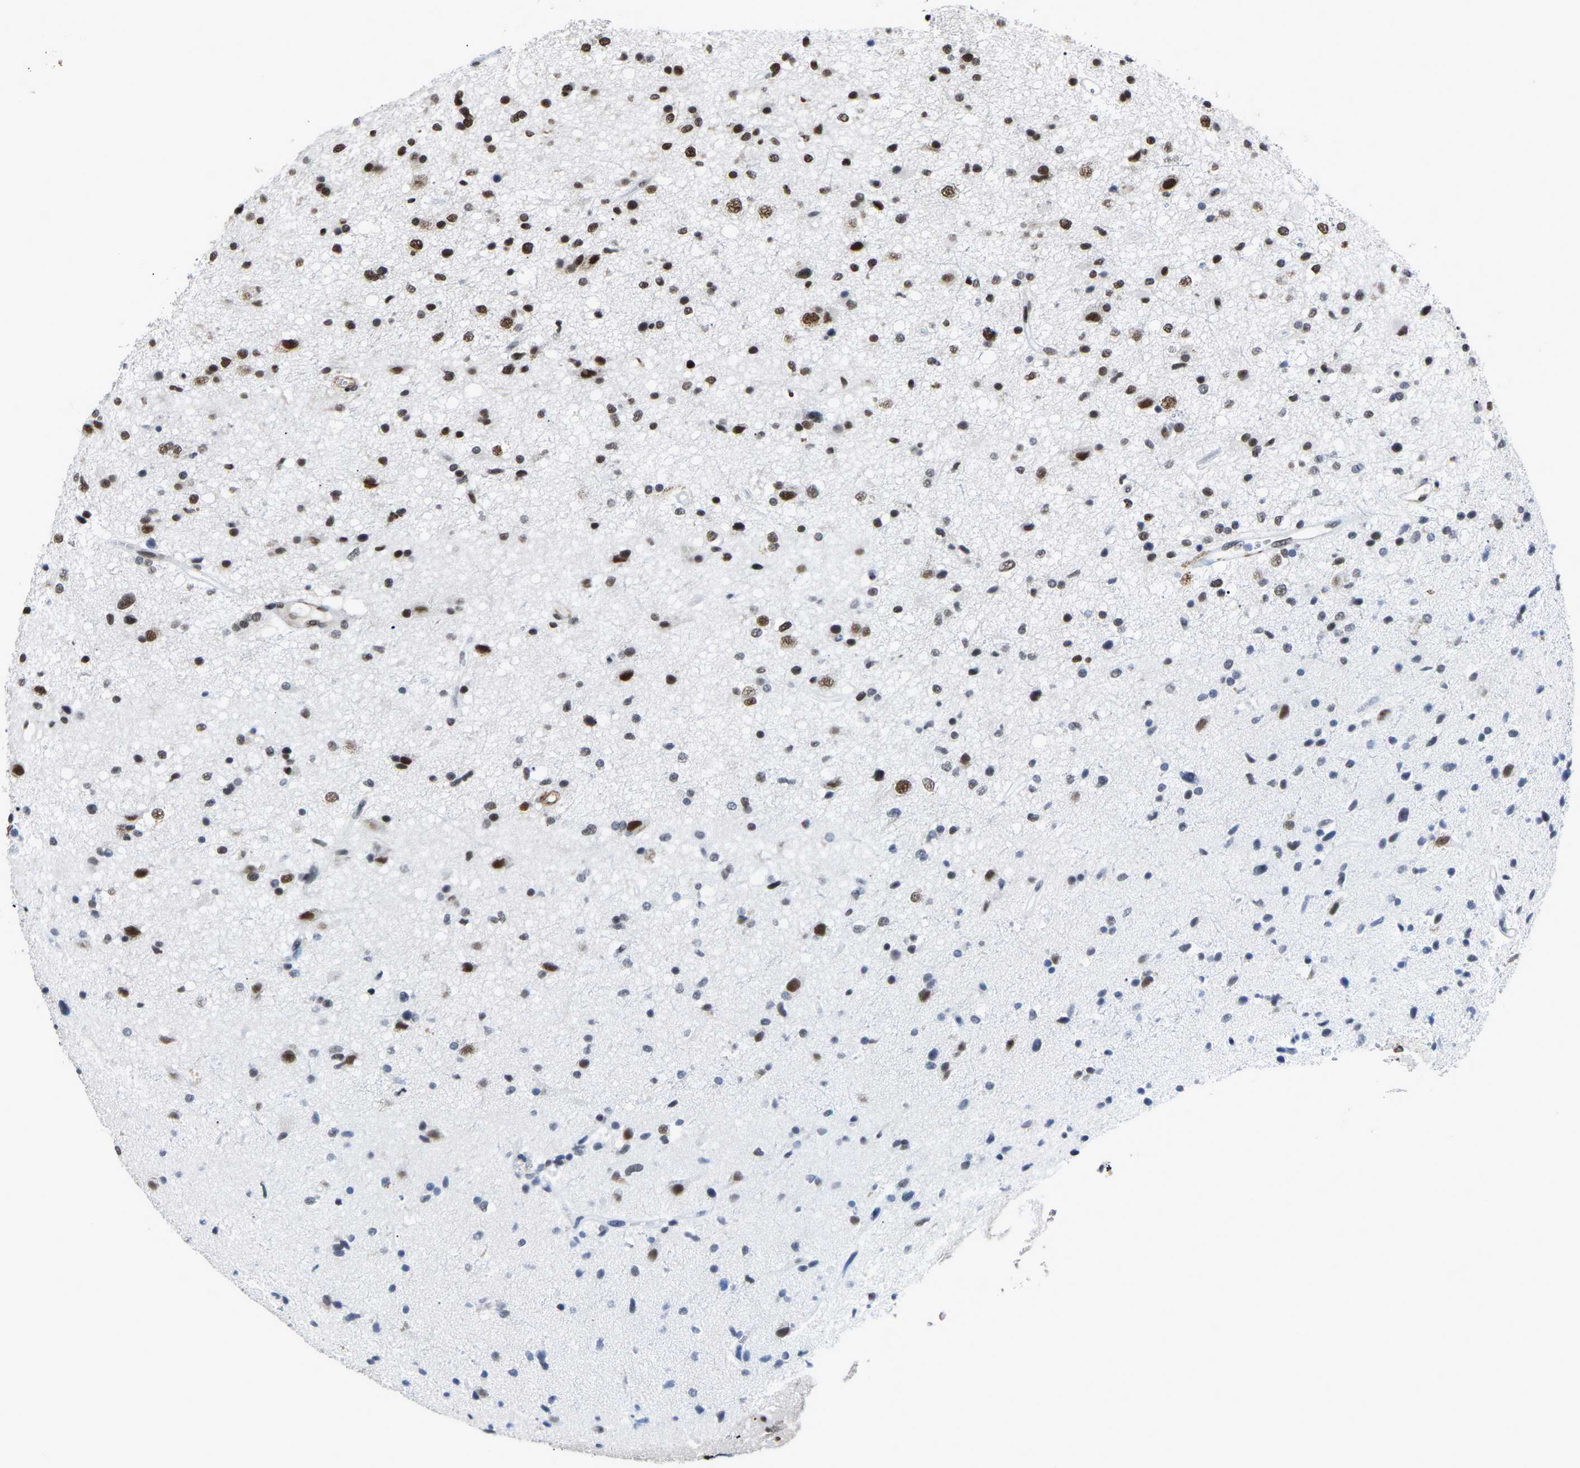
{"staining": {"intensity": "strong", "quantity": "25%-75%", "location": "nuclear"}, "tissue": "glioma", "cell_type": "Tumor cells", "image_type": "cancer", "snomed": [{"axis": "morphology", "description": "Glioma, malignant, High grade"}, {"axis": "topography", "description": "Brain"}], "caption": "IHC of glioma displays high levels of strong nuclear staining in about 25%-75% of tumor cells.", "gene": "DDX5", "patient": {"sex": "male", "age": 33}}